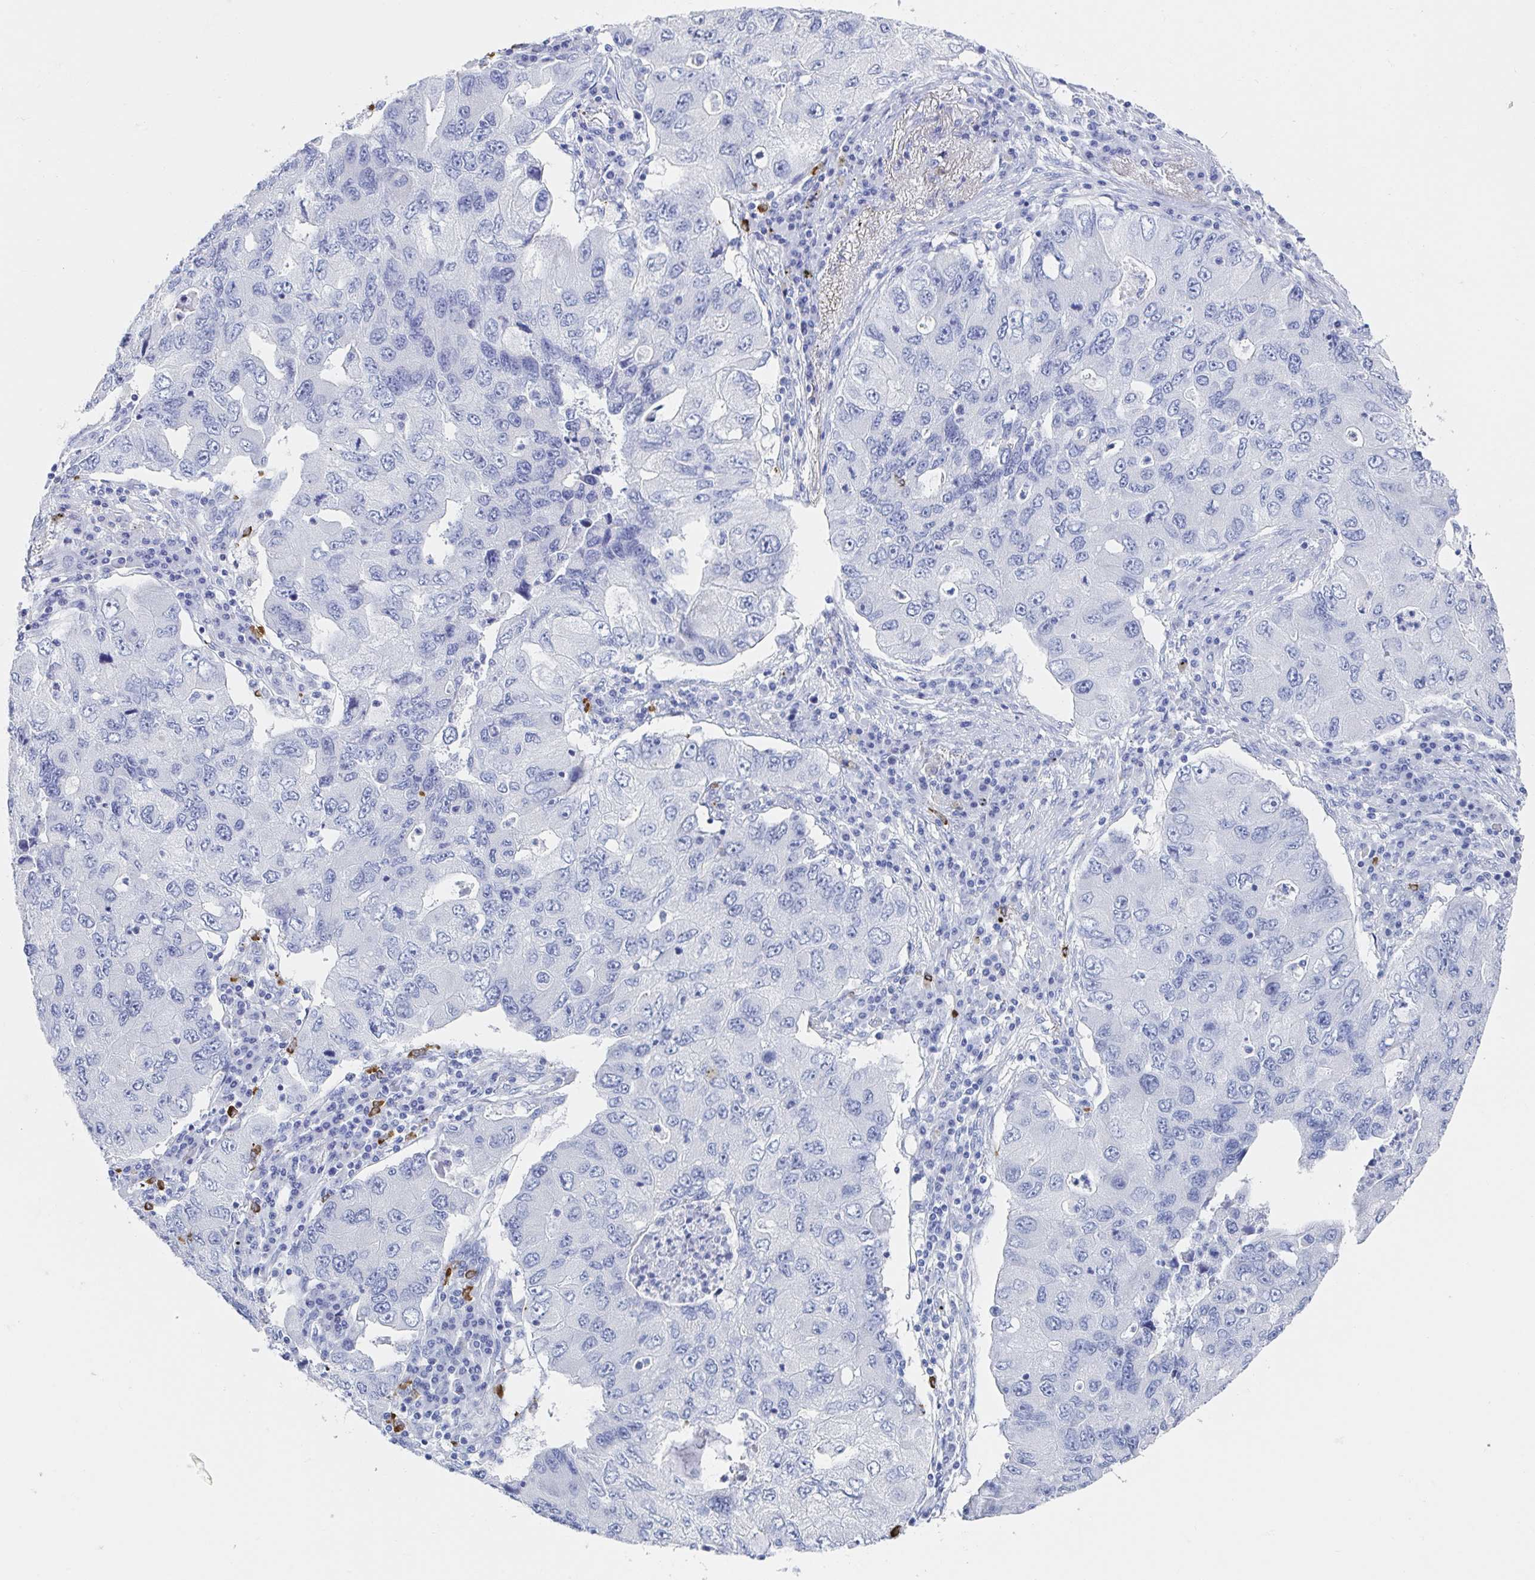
{"staining": {"intensity": "negative", "quantity": "none", "location": "none"}, "tissue": "lung cancer", "cell_type": "Tumor cells", "image_type": "cancer", "snomed": [{"axis": "morphology", "description": "Adenocarcinoma, NOS"}, {"axis": "morphology", "description": "Adenocarcinoma, metastatic, NOS"}, {"axis": "topography", "description": "Lymph node"}, {"axis": "topography", "description": "Lung"}], "caption": "Lung metastatic adenocarcinoma was stained to show a protein in brown. There is no significant expression in tumor cells.", "gene": "PACSIN1", "patient": {"sex": "female", "age": 54}}